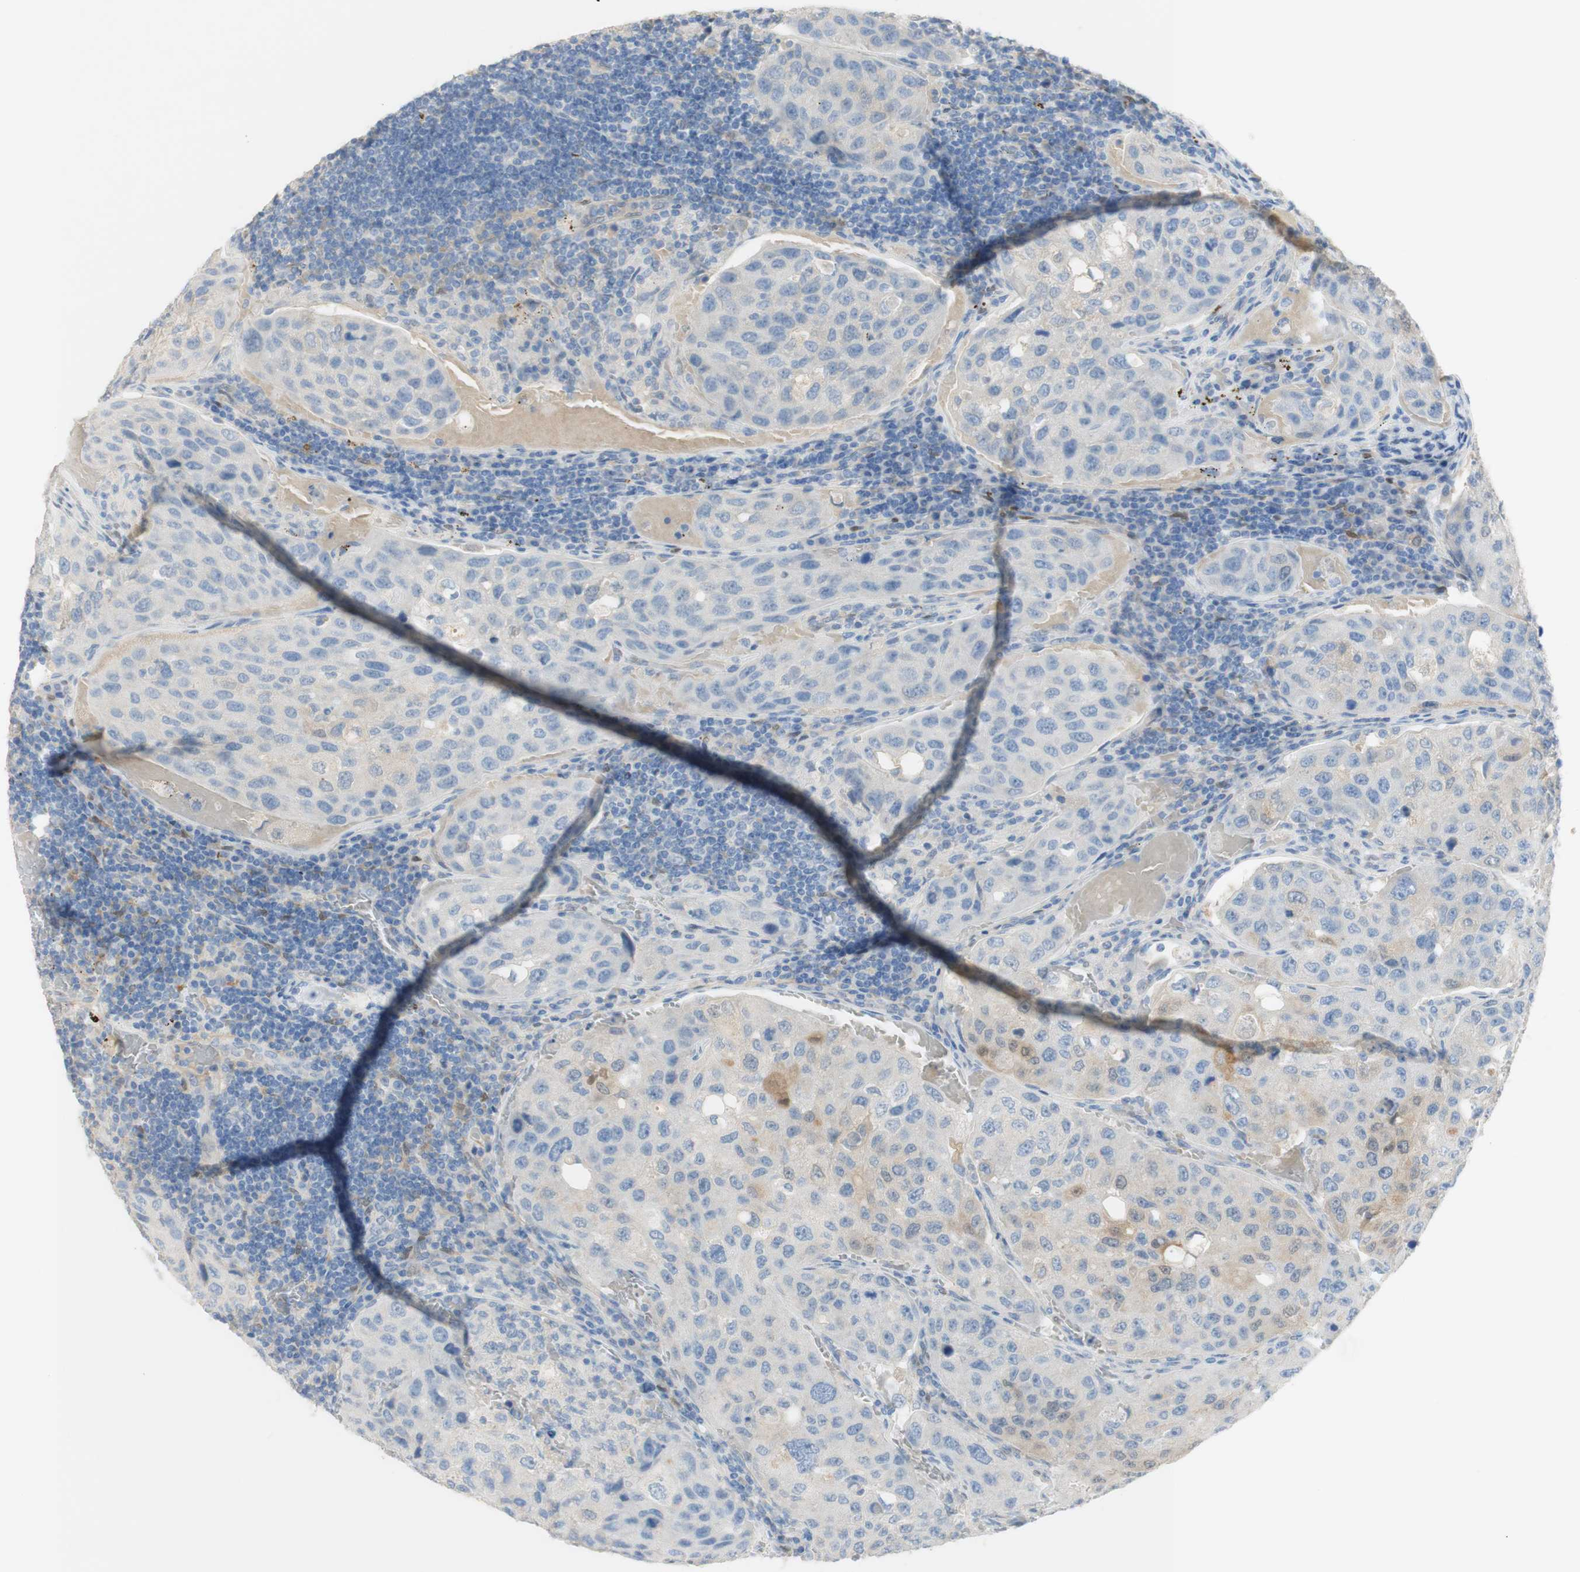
{"staining": {"intensity": "negative", "quantity": "none", "location": "none"}, "tissue": "urothelial cancer", "cell_type": "Tumor cells", "image_type": "cancer", "snomed": [{"axis": "morphology", "description": "Urothelial carcinoma, High grade"}, {"axis": "topography", "description": "Lymph node"}, {"axis": "topography", "description": "Urinary bladder"}], "caption": "This image is of urothelial cancer stained with immunohistochemistry to label a protein in brown with the nuclei are counter-stained blue. There is no positivity in tumor cells. (Immunohistochemistry (ihc), brightfield microscopy, high magnification).", "gene": "SELENBP1", "patient": {"sex": "male", "age": 51}}